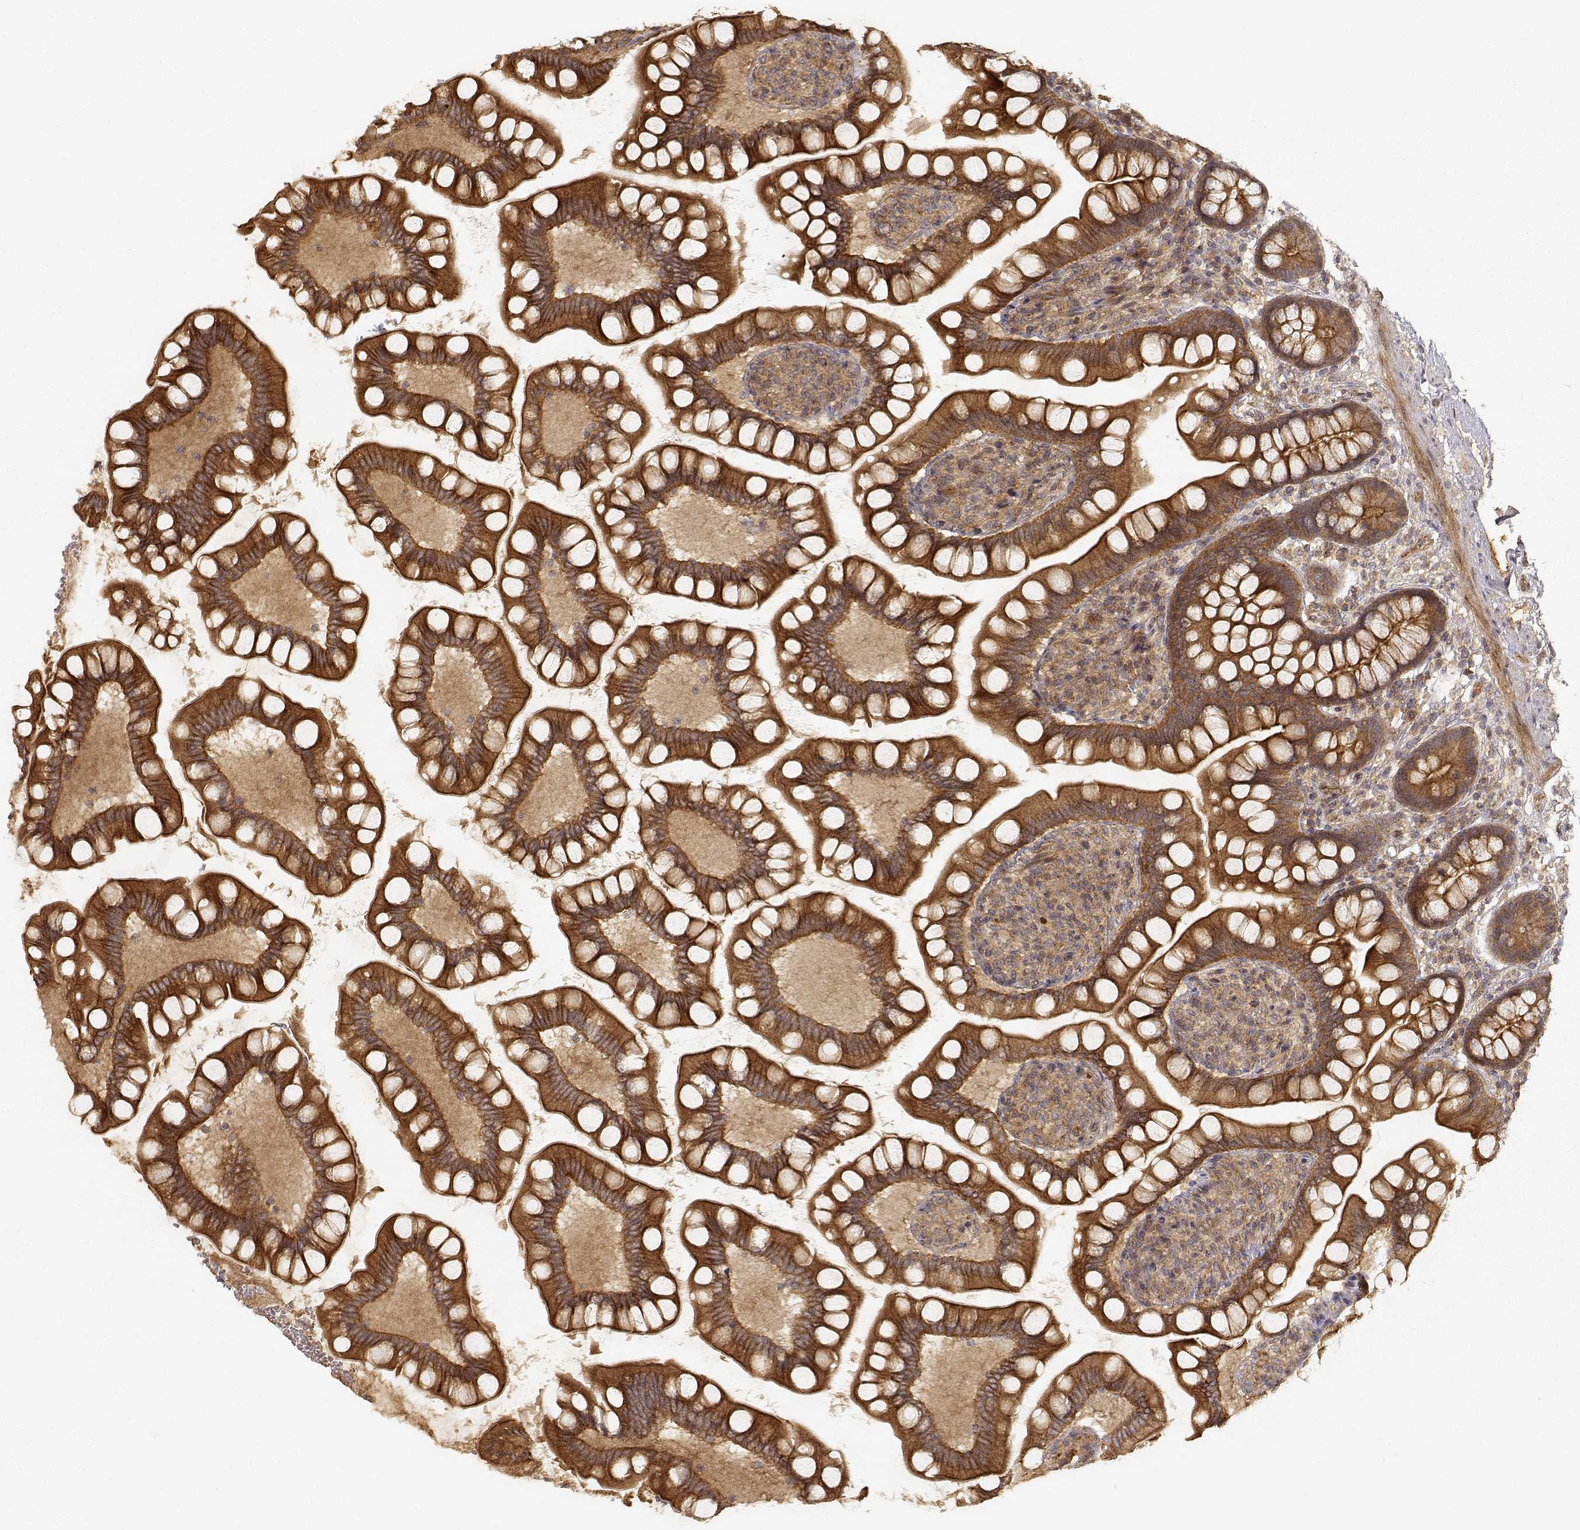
{"staining": {"intensity": "strong", "quantity": ">75%", "location": "cytoplasmic/membranous"}, "tissue": "small intestine", "cell_type": "Glandular cells", "image_type": "normal", "snomed": [{"axis": "morphology", "description": "Normal tissue, NOS"}, {"axis": "topography", "description": "Small intestine"}], "caption": "This image displays immunohistochemistry (IHC) staining of benign human small intestine, with high strong cytoplasmic/membranous staining in approximately >75% of glandular cells.", "gene": "CDK5RAP2", "patient": {"sex": "female", "age": 56}}